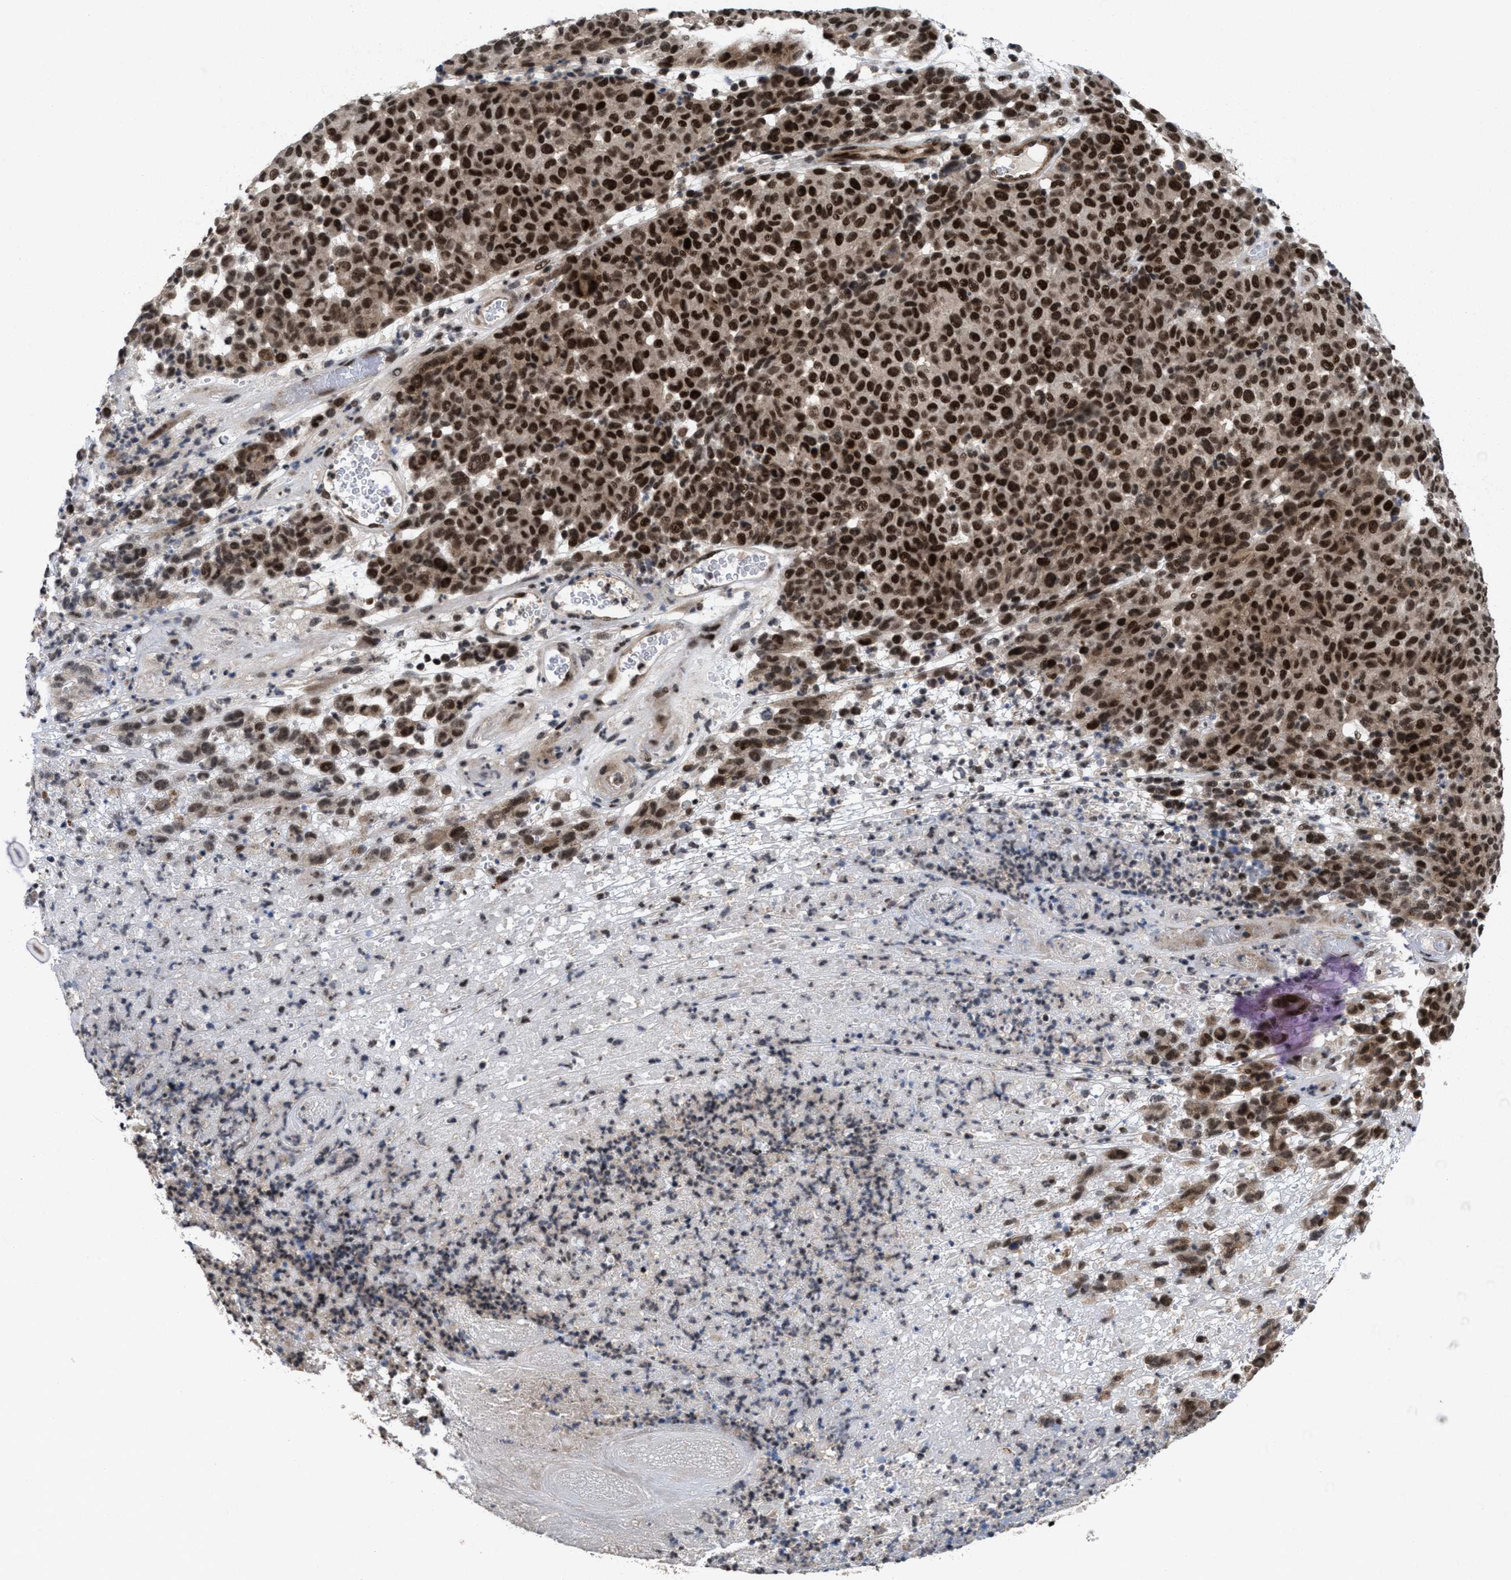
{"staining": {"intensity": "moderate", "quantity": ">75%", "location": "nuclear"}, "tissue": "melanoma", "cell_type": "Tumor cells", "image_type": "cancer", "snomed": [{"axis": "morphology", "description": "Malignant melanoma, NOS"}, {"axis": "topography", "description": "Skin"}], "caption": "Malignant melanoma stained with a protein marker shows moderate staining in tumor cells.", "gene": "WIZ", "patient": {"sex": "male", "age": 59}}